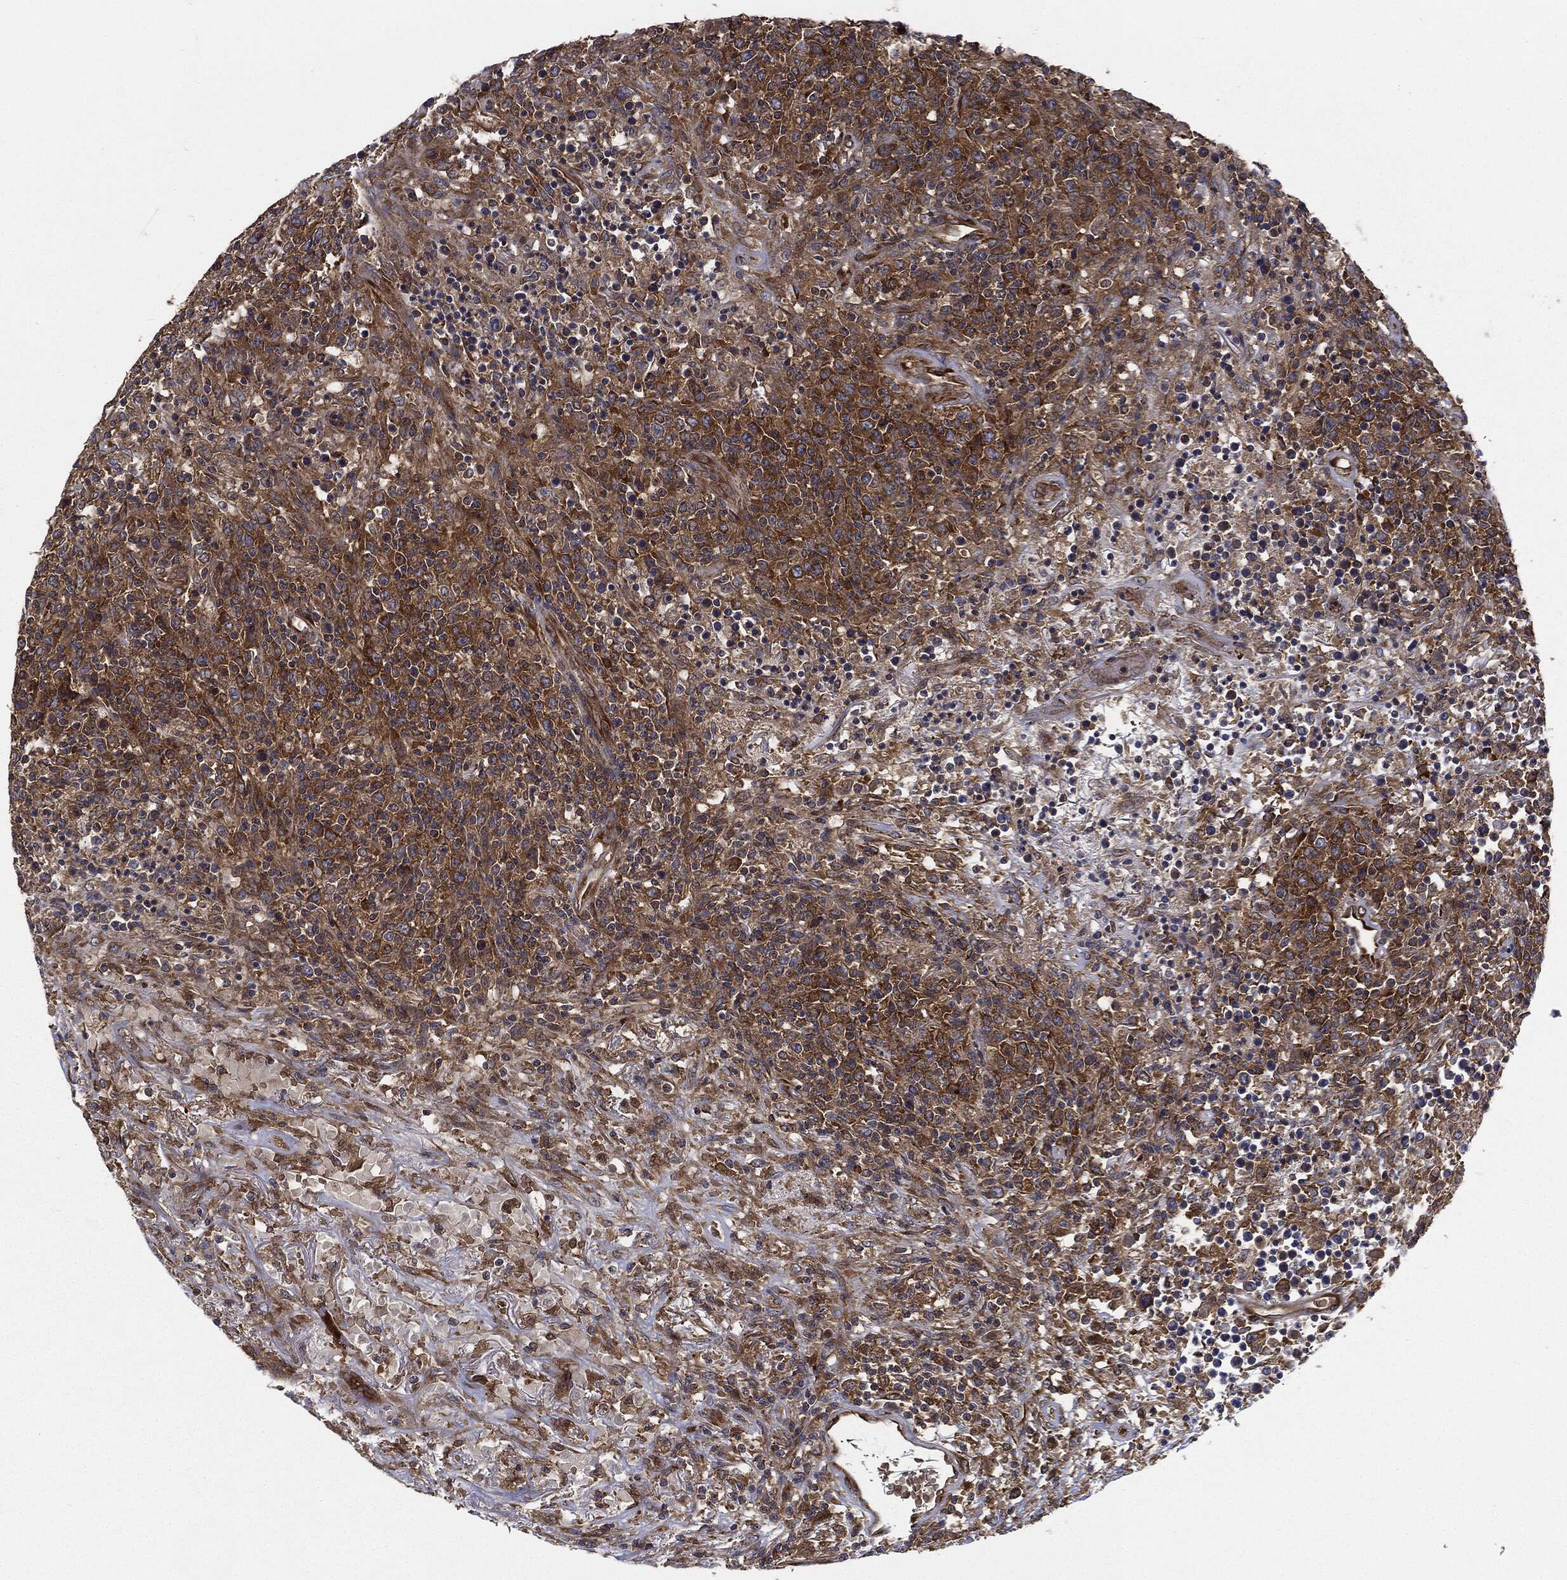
{"staining": {"intensity": "moderate", "quantity": ">75%", "location": "cytoplasmic/membranous"}, "tissue": "lymphoma", "cell_type": "Tumor cells", "image_type": "cancer", "snomed": [{"axis": "morphology", "description": "Malignant lymphoma, non-Hodgkin's type, High grade"}, {"axis": "topography", "description": "Lung"}], "caption": "IHC (DAB) staining of human lymphoma reveals moderate cytoplasmic/membranous protein expression in about >75% of tumor cells. Nuclei are stained in blue.", "gene": "EIF2AK2", "patient": {"sex": "male", "age": 79}}